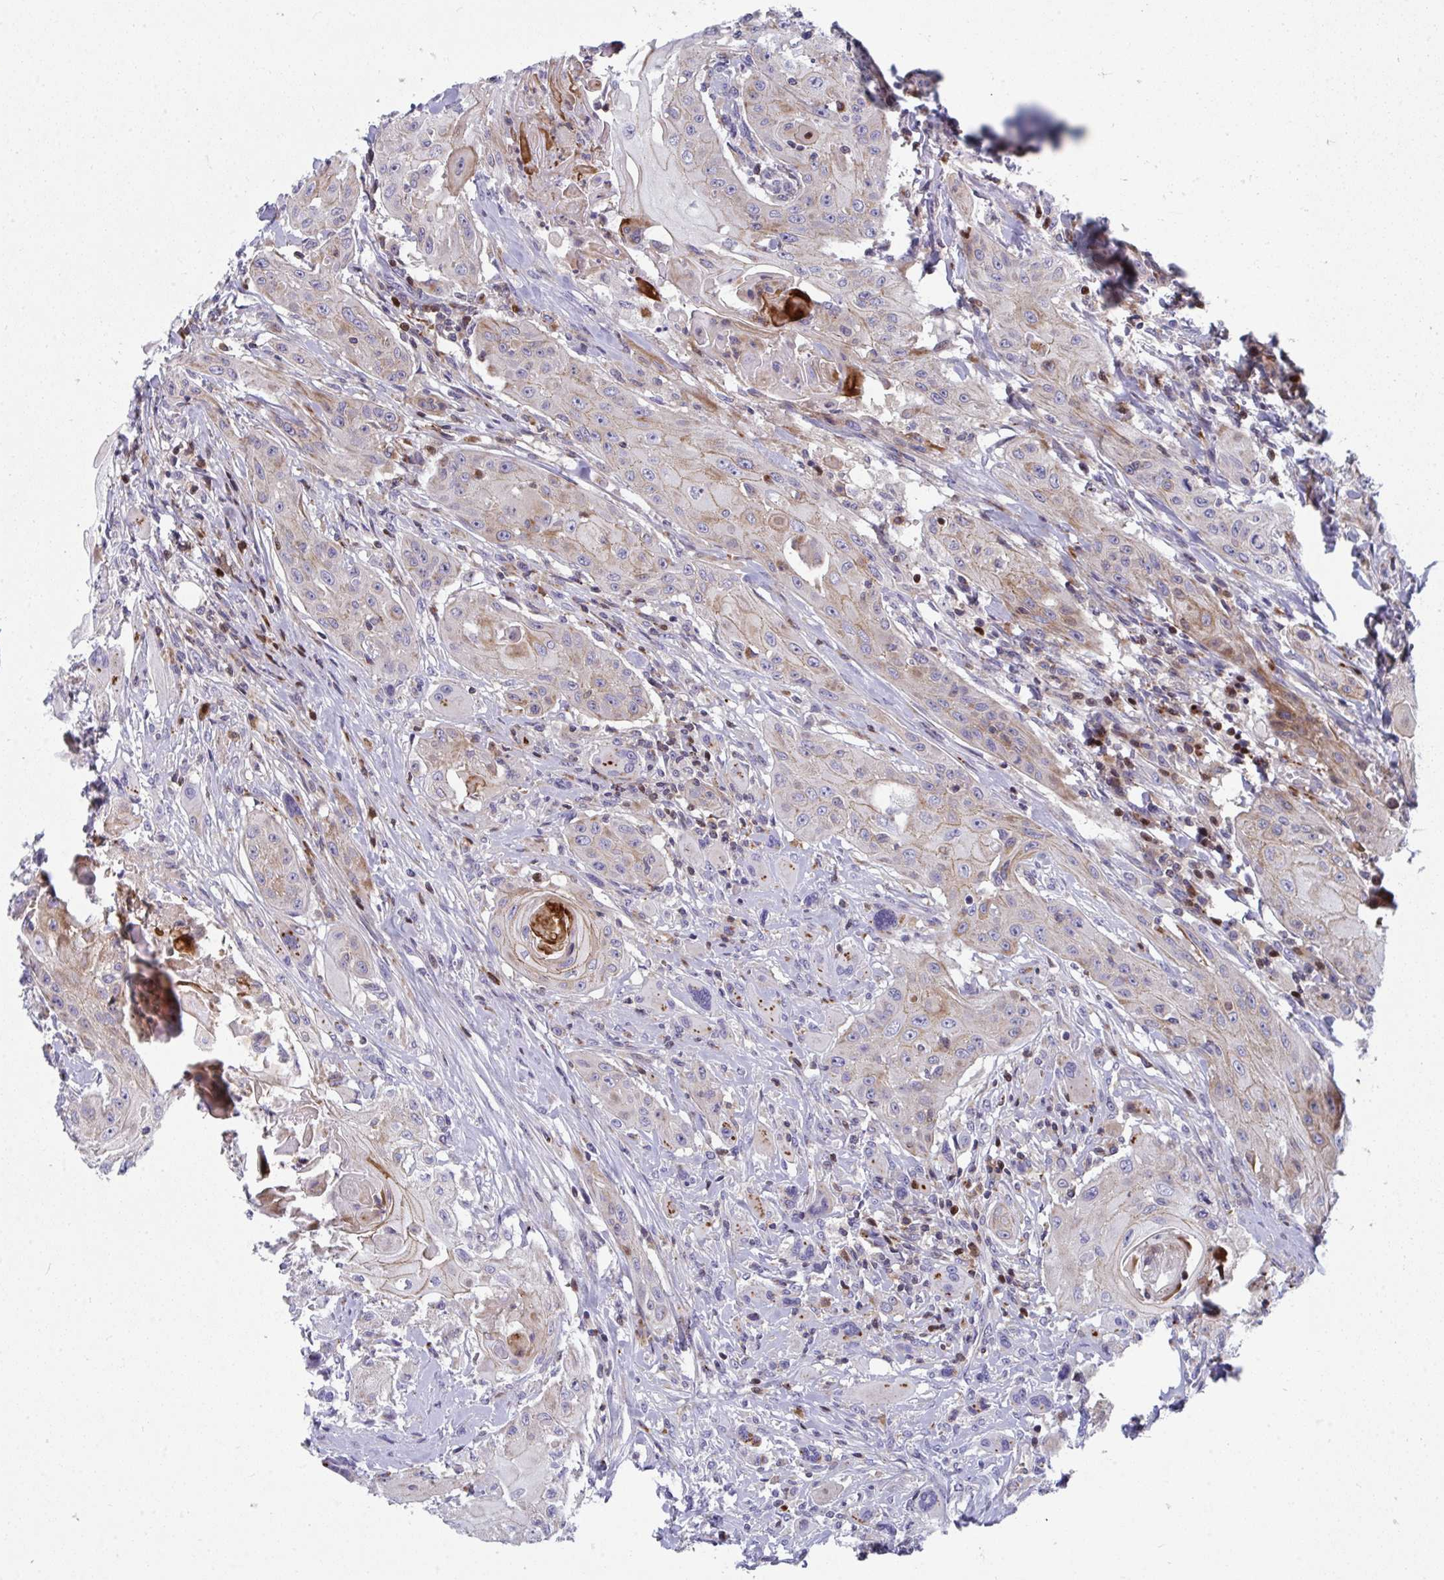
{"staining": {"intensity": "weak", "quantity": "25%-75%", "location": "cytoplasmic/membranous"}, "tissue": "head and neck cancer", "cell_type": "Tumor cells", "image_type": "cancer", "snomed": [{"axis": "morphology", "description": "Squamous cell carcinoma, NOS"}, {"axis": "topography", "description": "Oral tissue"}, {"axis": "topography", "description": "Head-Neck"}, {"axis": "topography", "description": "Neck, NOS"}], "caption": "This image displays immunohistochemistry (IHC) staining of head and neck squamous cell carcinoma, with low weak cytoplasmic/membranous positivity in approximately 25%-75% of tumor cells.", "gene": "AOC2", "patient": {"sex": "female", "age": 55}}